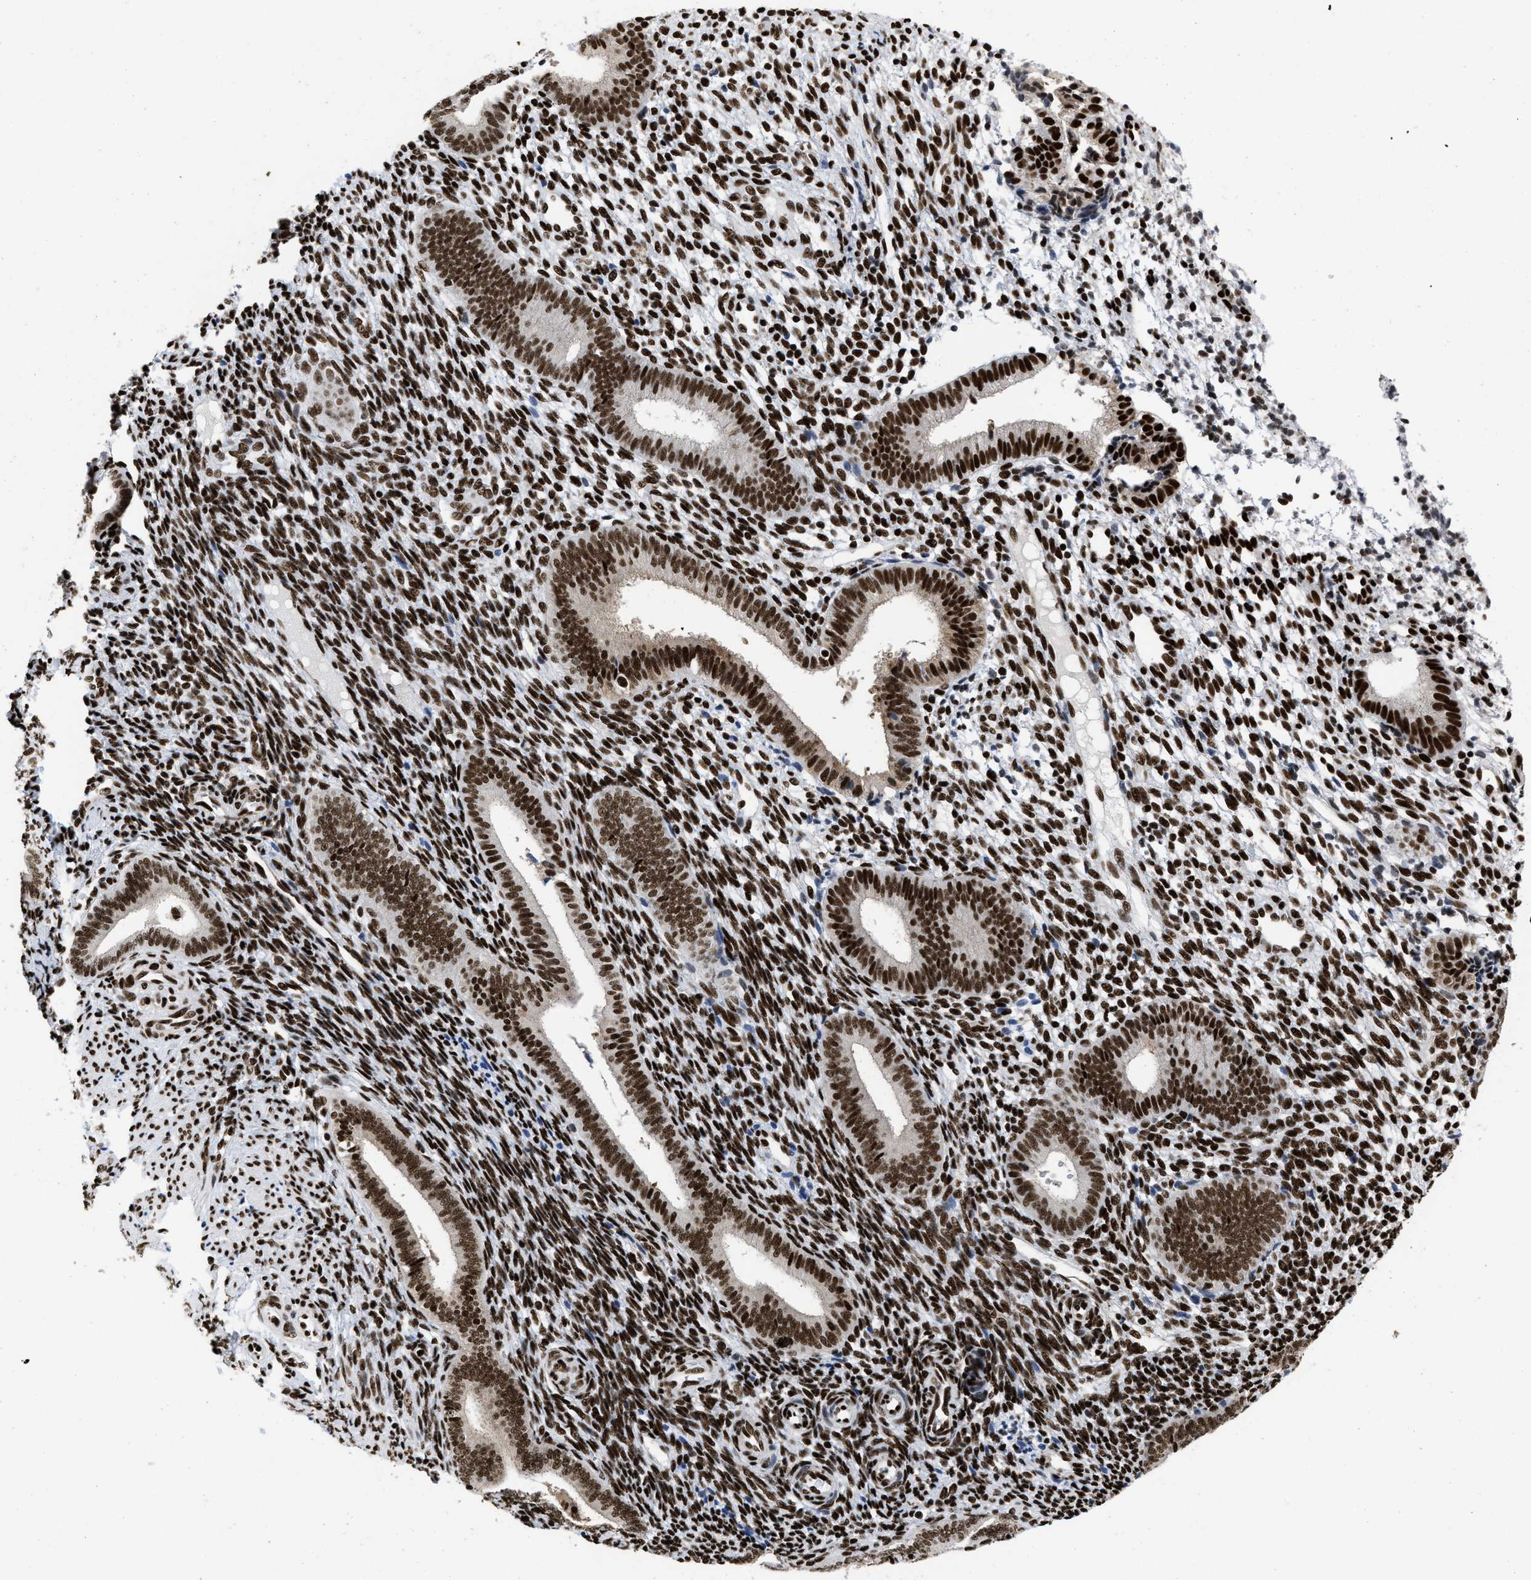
{"staining": {"intensity": "strong", "quantity": ">75%", "location": "nuclear"}, "tissue": "endometrium", "cell_type": "Cells in endometrial stroma", "image_type": "normal", "snomed": [{"axis": "morphology", "description": "Normal tissue, NOS"}, {"axis": "topography", "description": "Uterus"}, {"axis": "topography", "description": "Endometrium"}], "caption": "Immunohistochemical staining of unremarkable human endometrium shows strong nuclear protein expression in about >75% of cells in endometrial stroma. (brown staining indicates protein expression, while blue staining denotes nuclei).", "gene": "CREB1", "patient": {"sex": "female", "age": 33}}